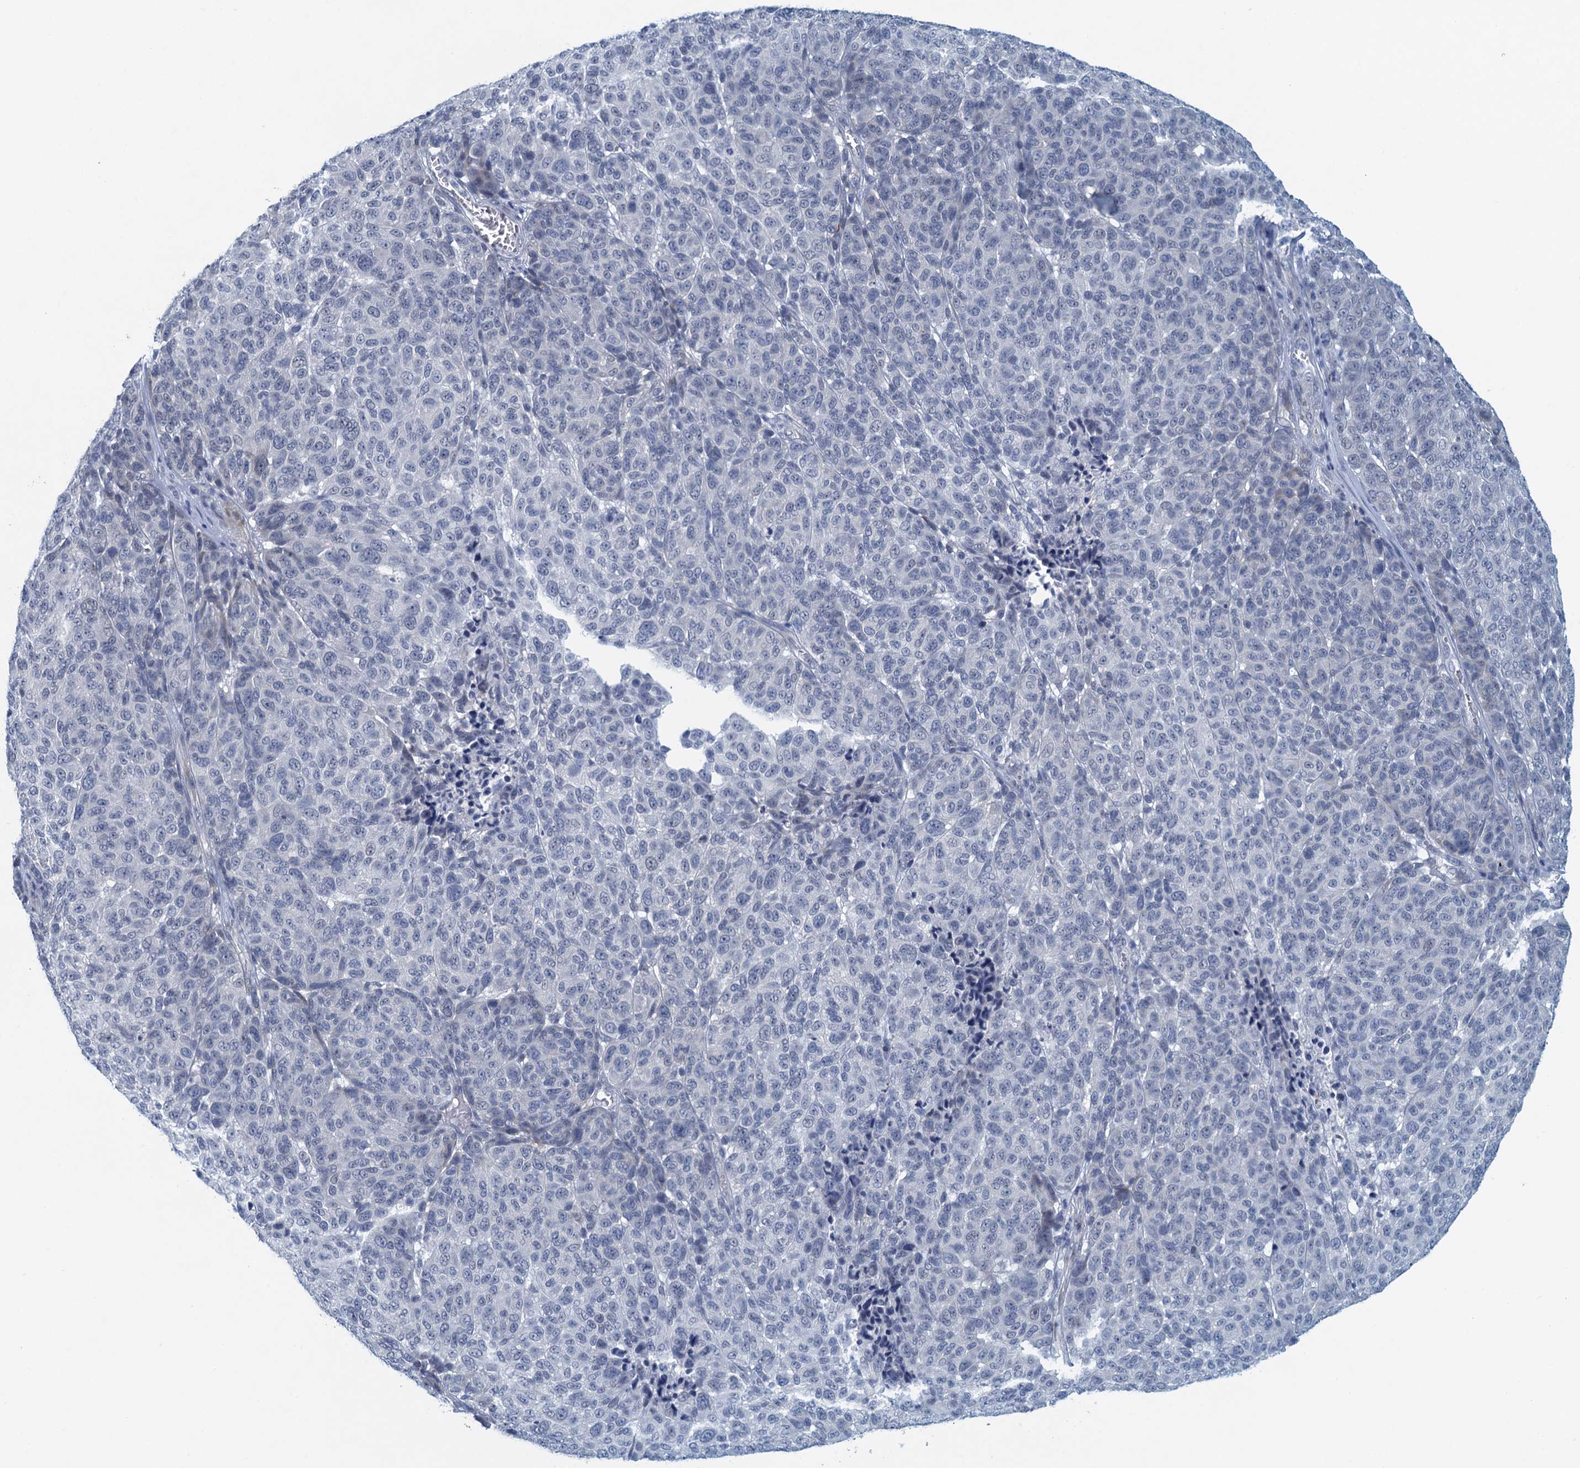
{"staining": {"intensity": "negative", "quantity": "none", "location": "none"}, "tissue": "melanoma", "cell_type": "Tumor cells", "image_type": "cancer", "snomed": [{"axis": "morphology", "description": "Malignant melanoma, NOS"}, {"axis": "topography", "description": "Skin"}], "caption": "The immunohistochemistry (IHC) photomicrograph has no significant expression in tumor cells of malignant melanoma tissue.", "gene": "ENSG00000131152", "patient": {"sex": "male", "age": 49}}